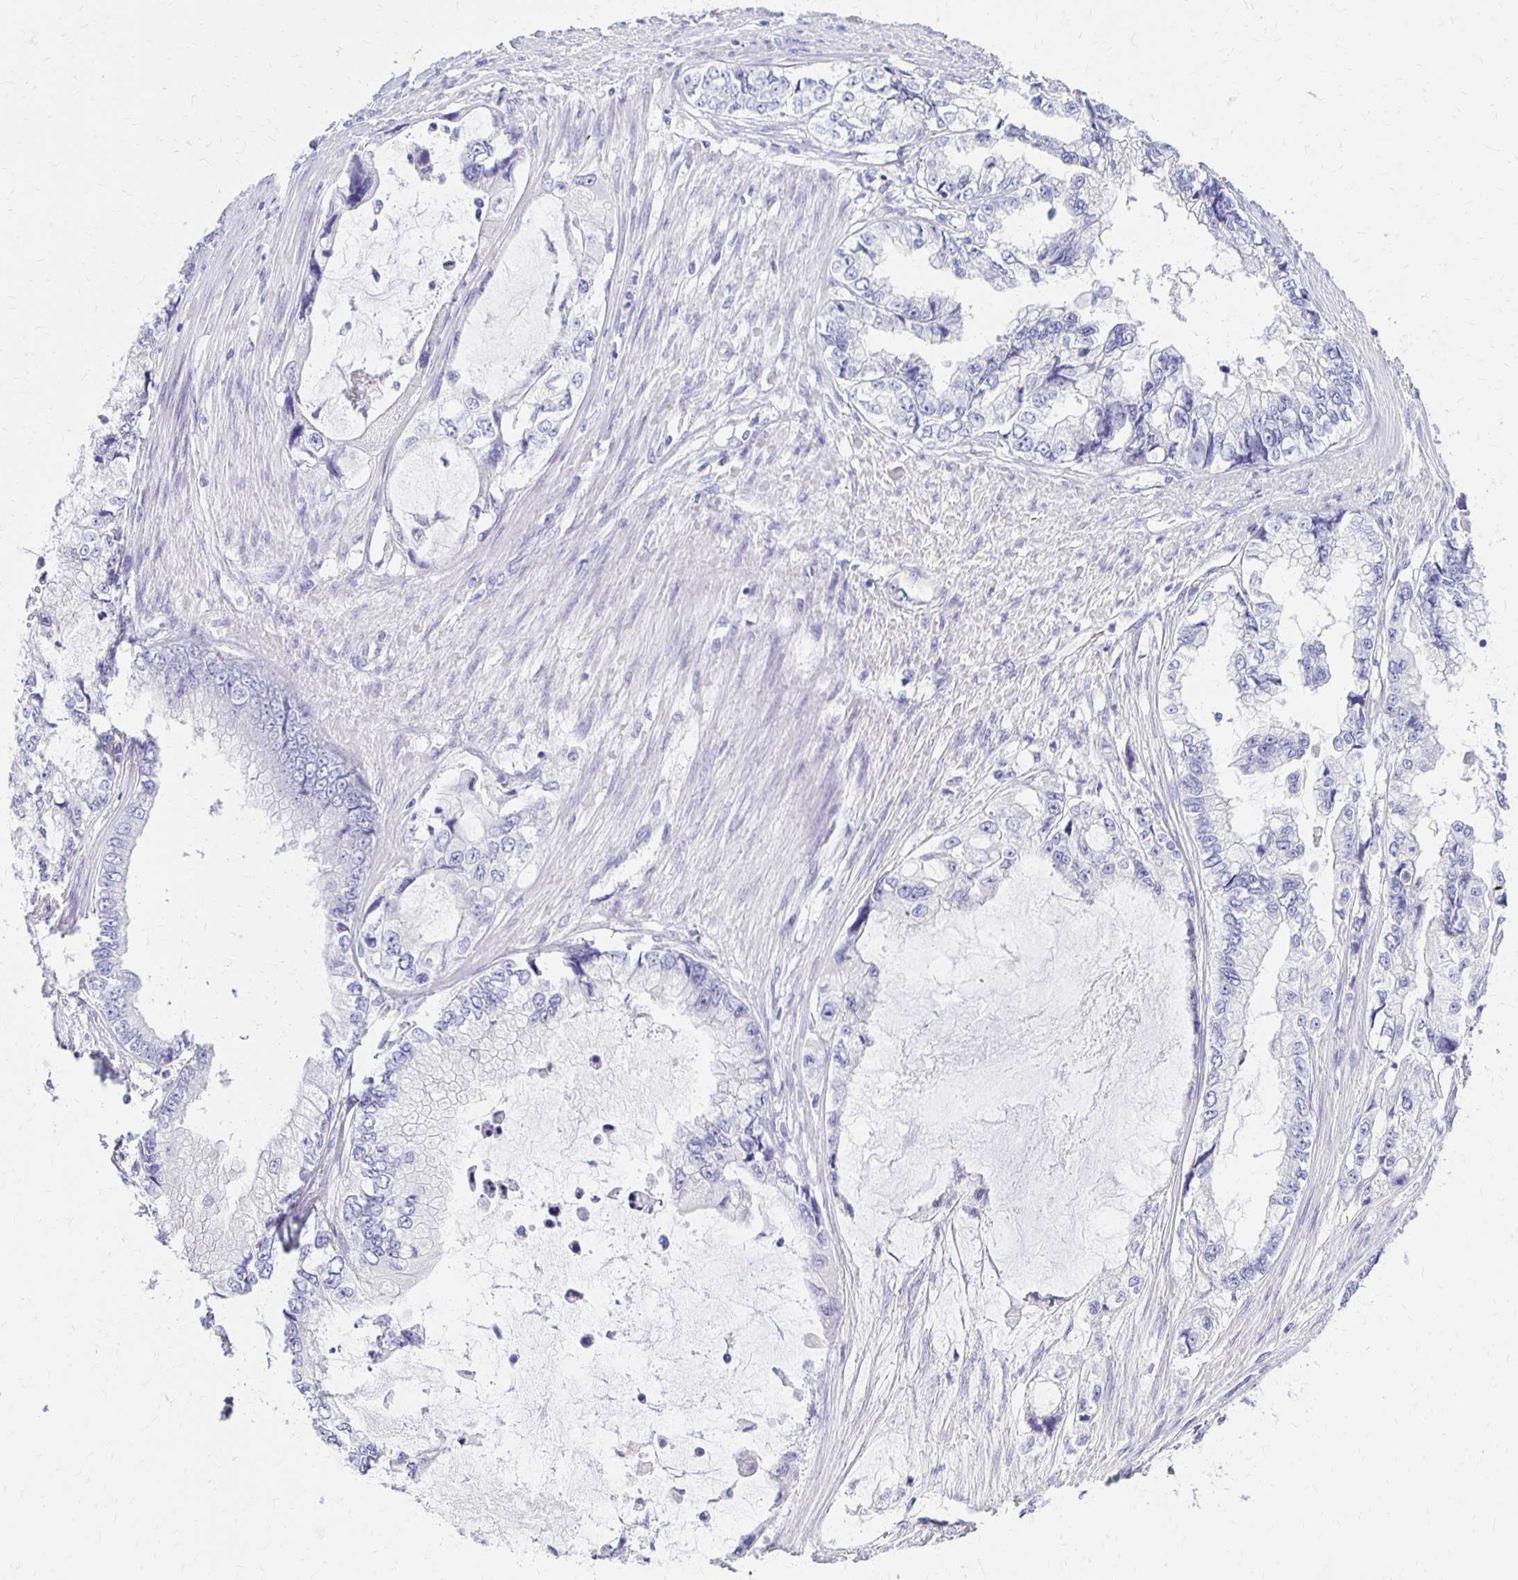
{"staining": {"intensity": "negative", "quantity": "none", "location": "none"}, "tissue": "stomach cancer", "cell_type": "Tumor cells", "image_type": "cancer", "snomed": [{"axis": "morphology", "description": "Adenocarcinoma, NOS"}, {"axis": "topography", "description": "Pancreas"}, {"axis": "topography", "description": "Stomach, upper"}, {"axis": "topography", "description": "Stomach"}], "caption": "An immunohistochemistry (IHC) micrograph of adenocarcinoma (stomach) is shown. There is no staining in tumor cells of adenocarcinoma (stomach). Nuclei are stained in blue.", "gene": "FNTB", "patient": {"sex": "male", "age": 77}}